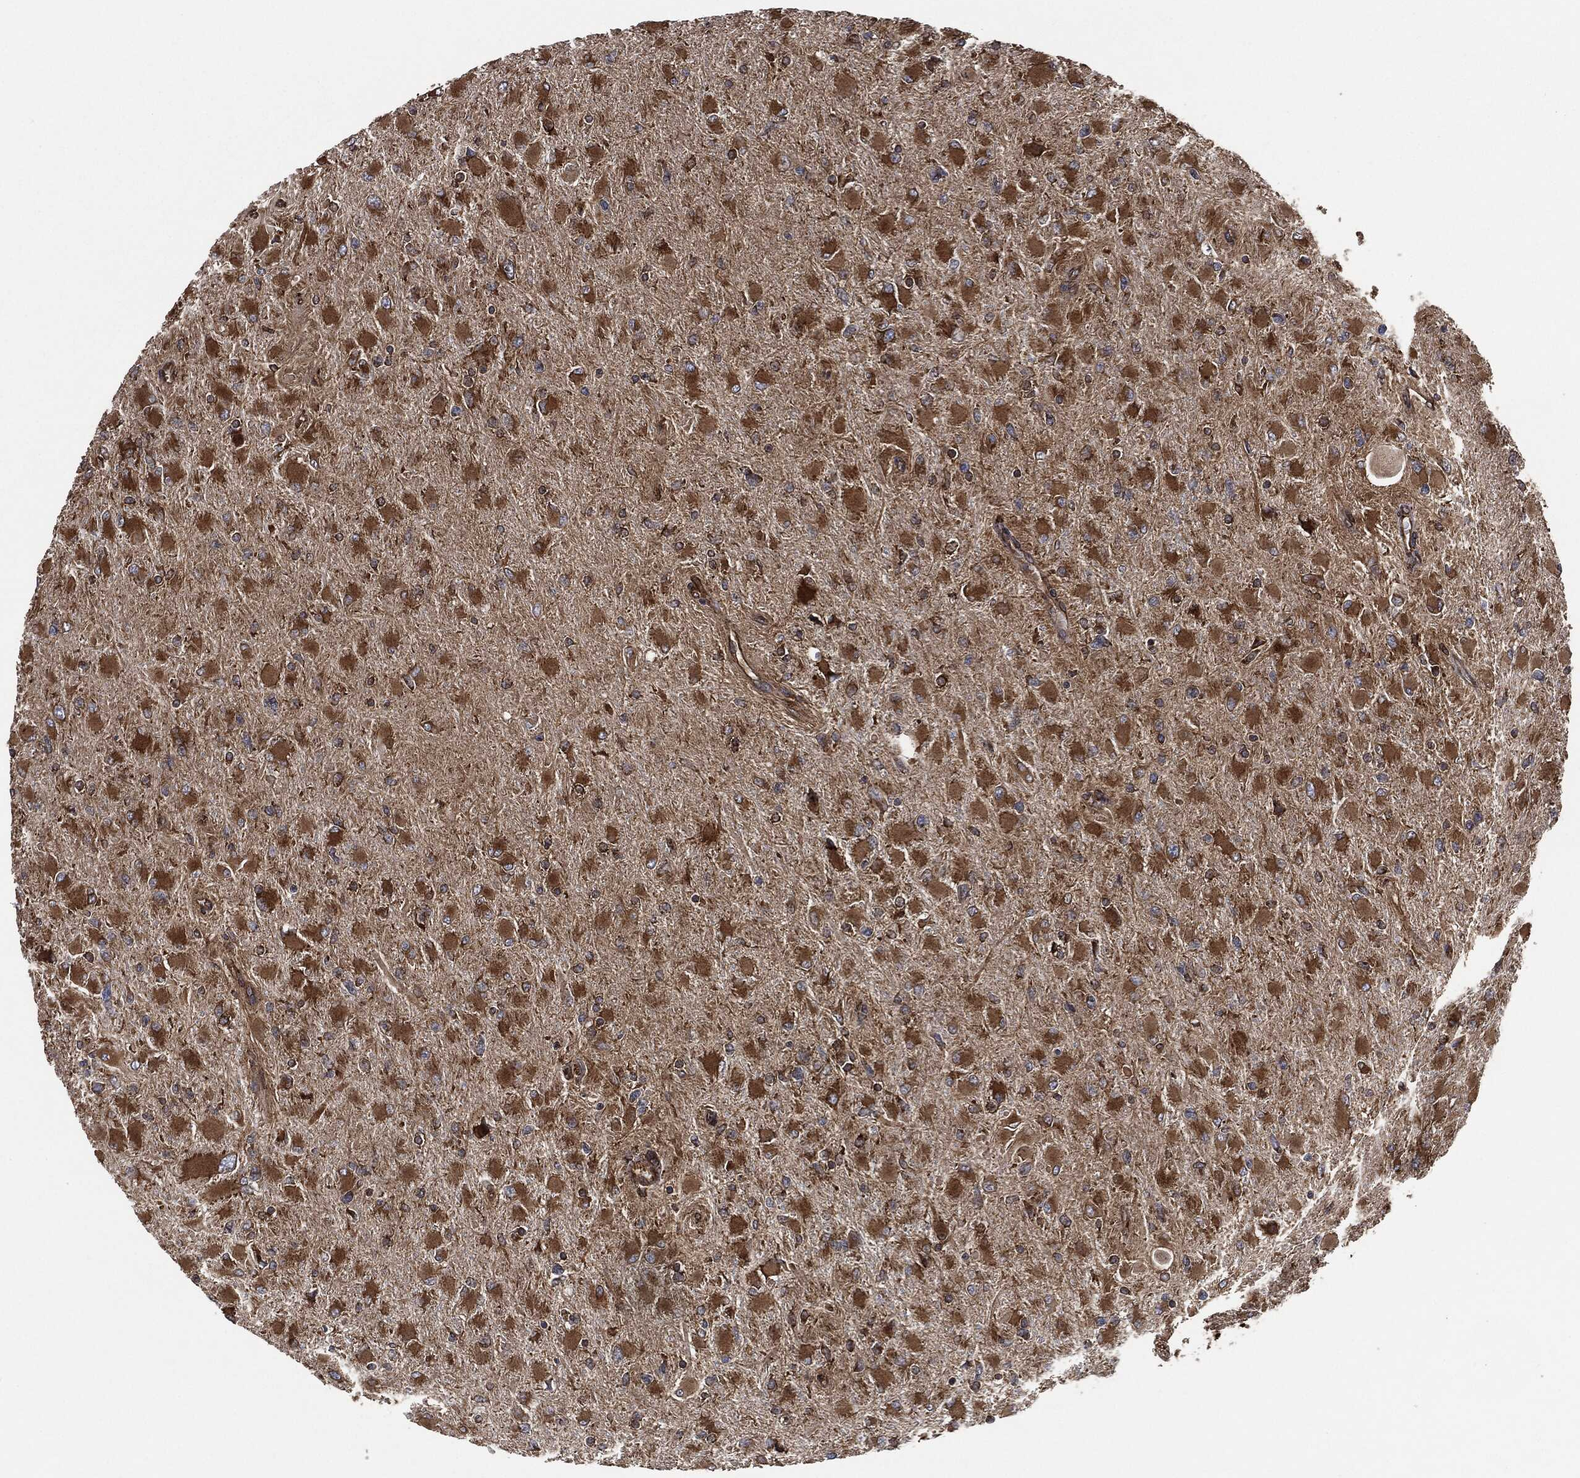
{"staining": {"intensity": "strong", "quantity": ">75%", "location": "cytoplasmic/membranous"}, "tissue": "glioma", "cell_type": "Tumor cells", "image_type": "cancer", "snomed": [{"axis": "morphology", "description": "Glioma, malignant, High grade"}, {"axis": "topography", "description": "Cerebral cortex"}], "caption": "Tumor cells demonstrate strong cytoplasmic/membranous positivity in approximately >75% of cells in malignant glioma (high-grade). Immunohistochemistry (ihc) stains the protein in brown and the nuclei are stained blue.", "gene": "AMFR", "patient": {"sex": "female", "age": 36}}